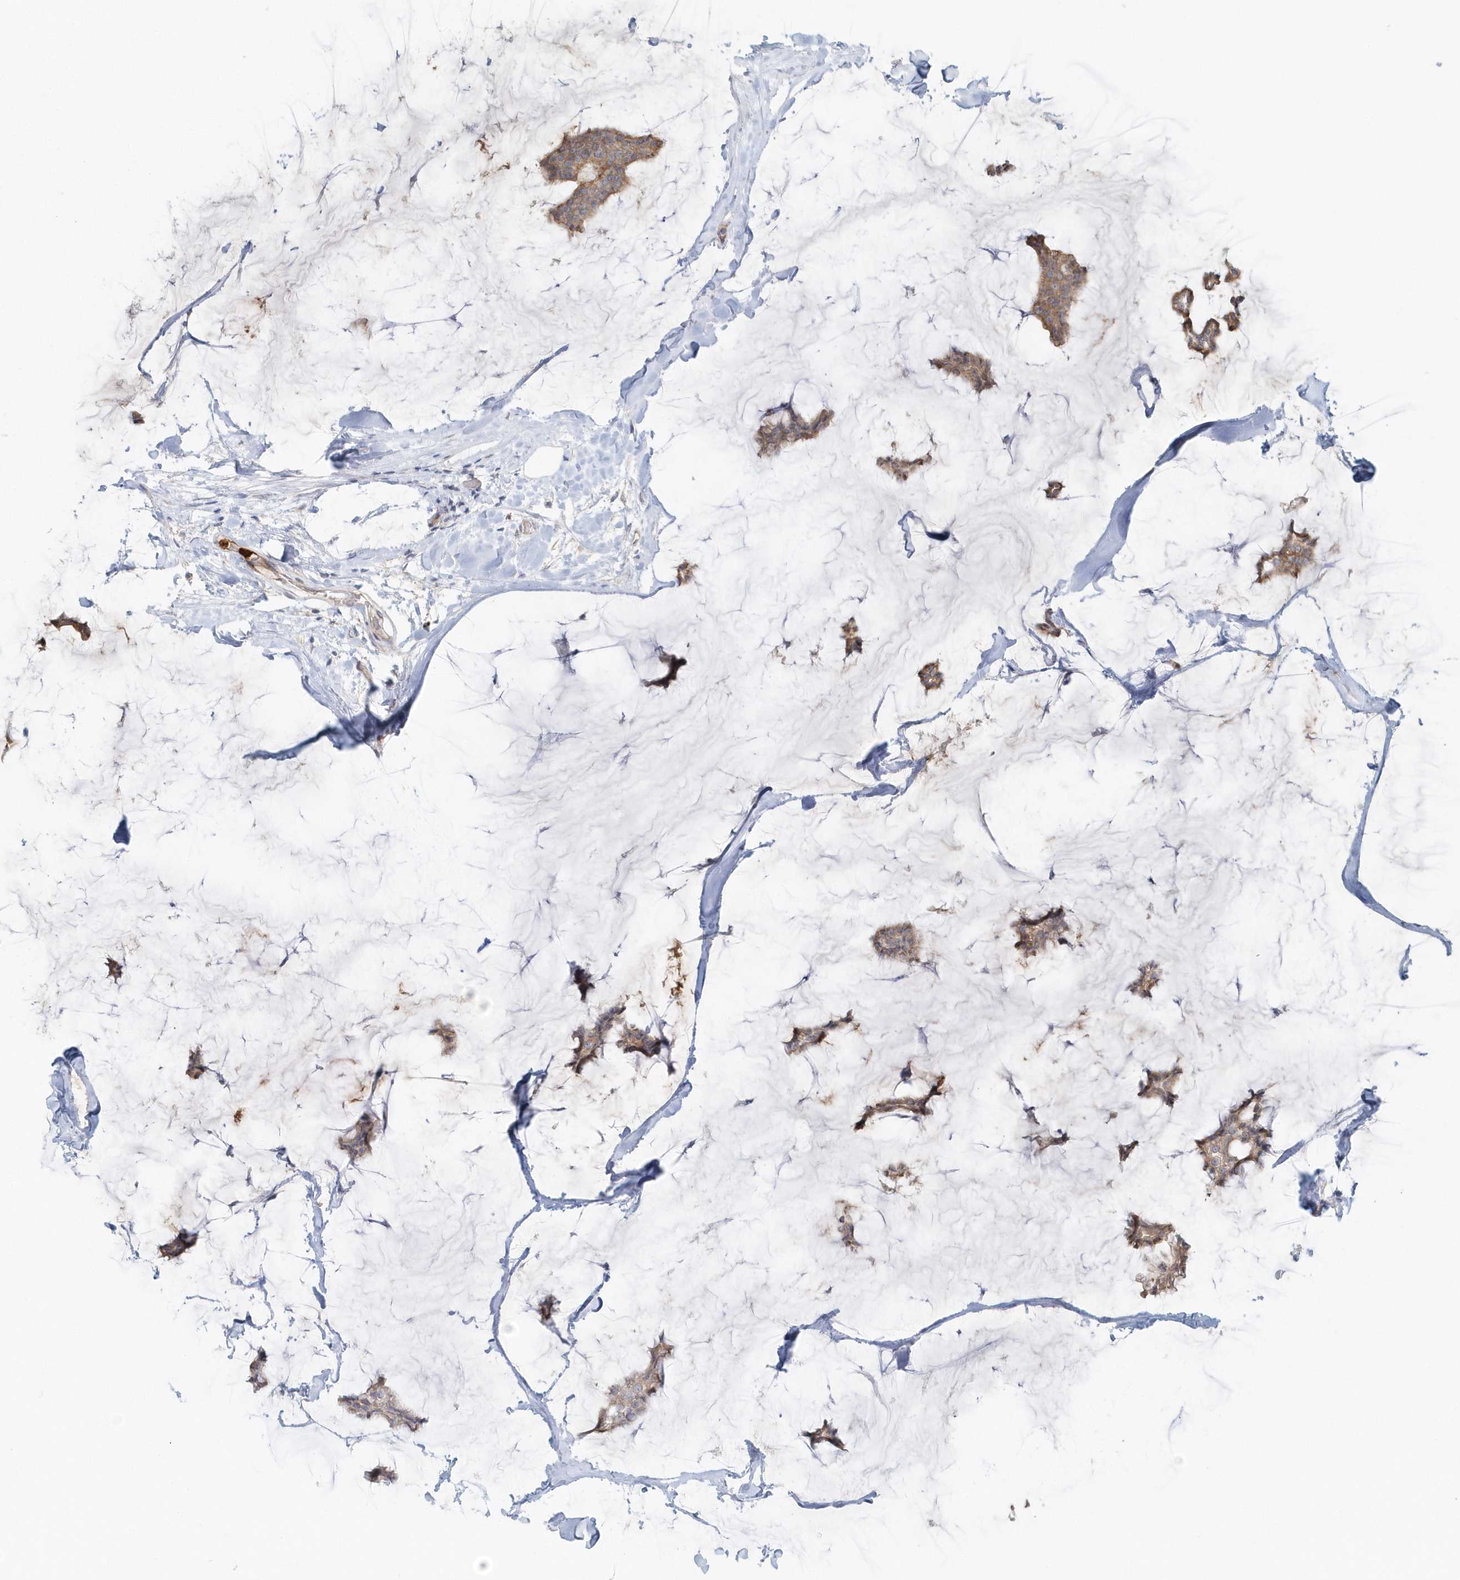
{"staining": {"intensity": "moderate", "quantity": ">75%", "location": "cytoplasmic/membranous"}, "tissue": "breast cancer", "cell_type": "Tumor cells", "image_type": "cancer", "snomed": [{"axis": "morphology", "description": "Duct carcinoma"}, {"axis": "topography", "description": "Breast"}], "caption": "Breast cancer (invasive ductal carcinoma) was stained to show a protein in brown. There is medium levels of moderate cytoplasmic/membranous expression in approximately >75% of tumor cells.", "gene": "DNAH1", "patient": {"sex": "female", "age": 93}}